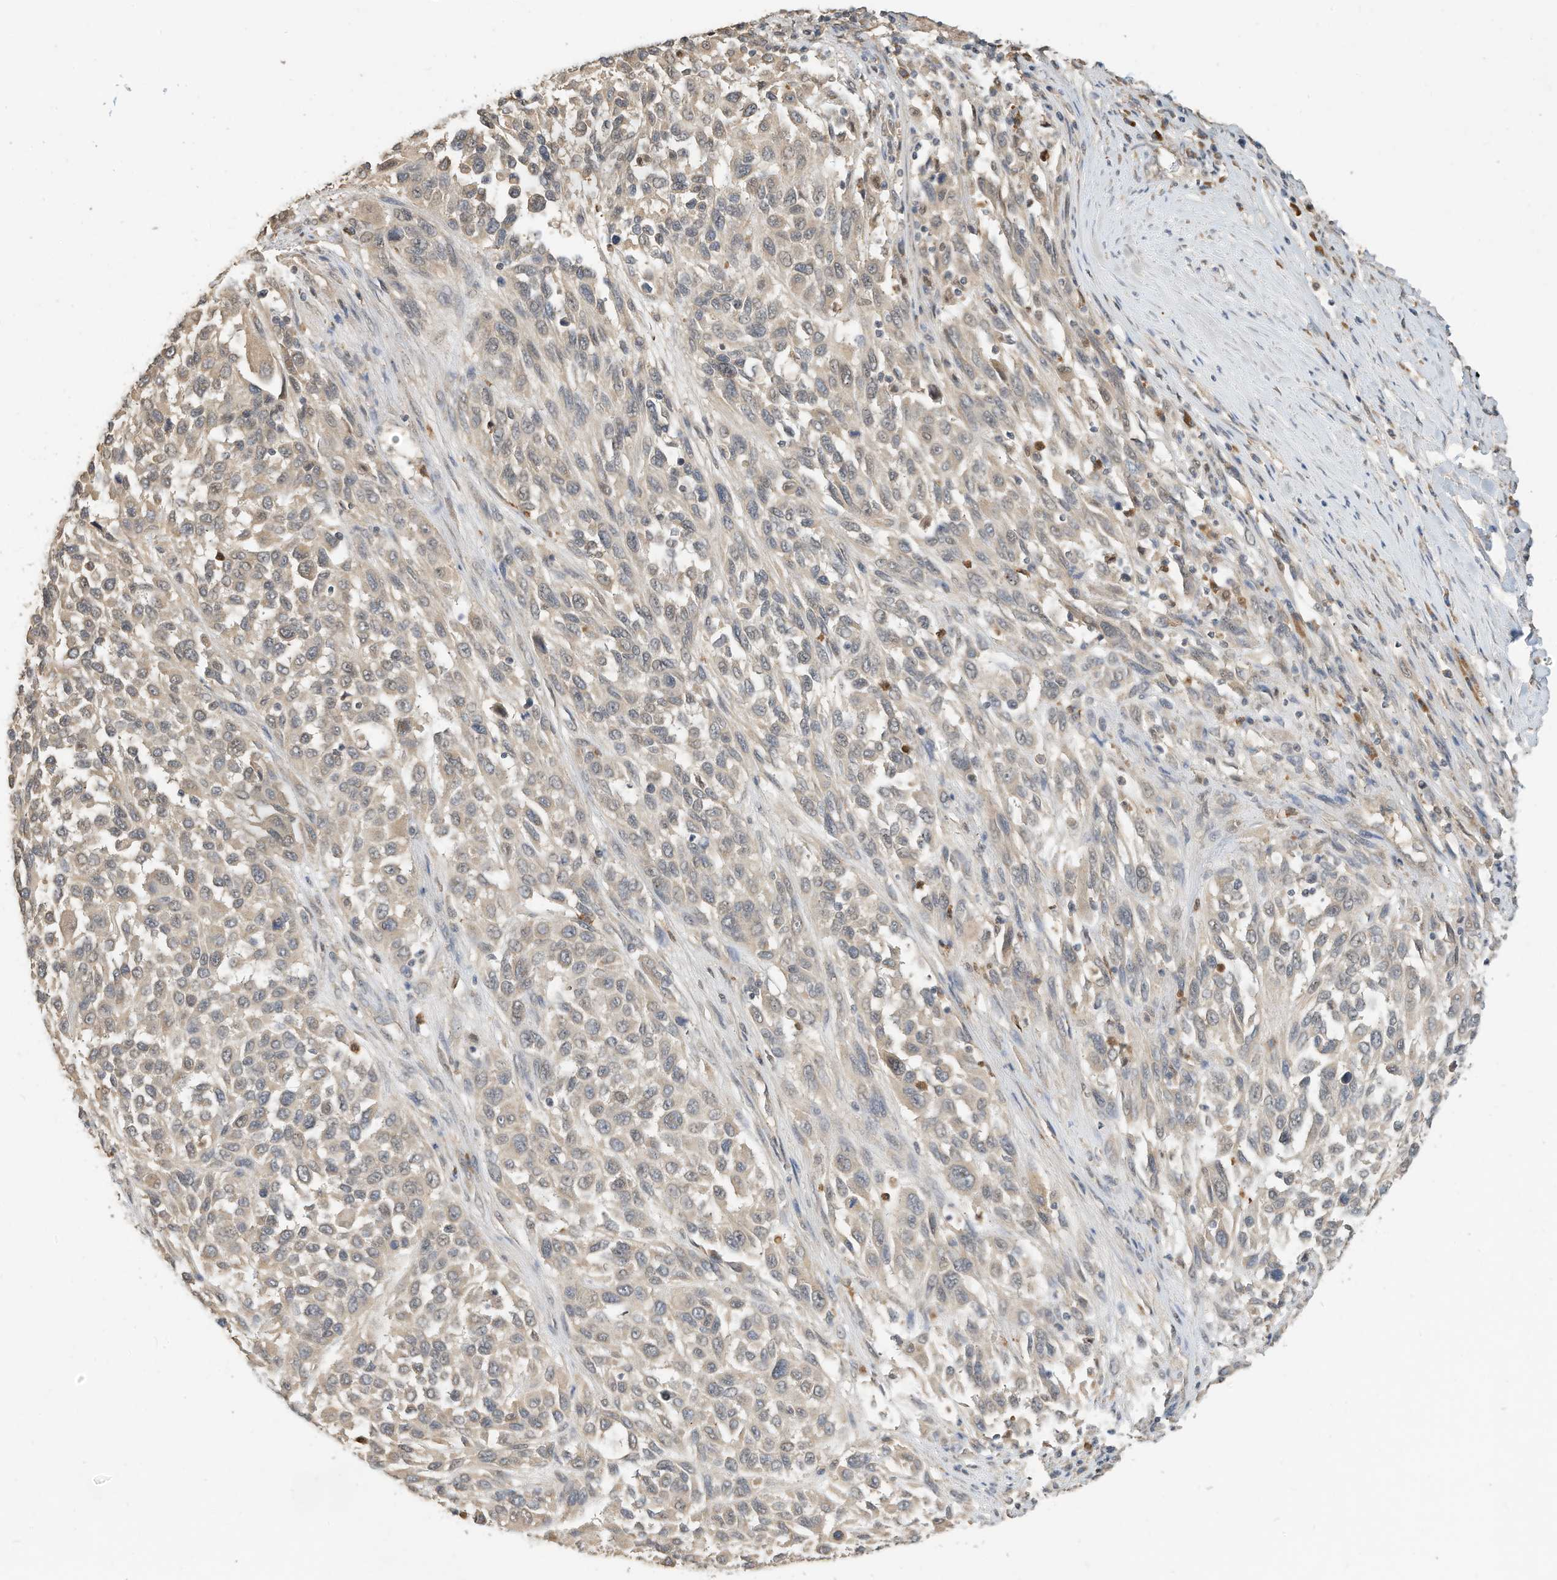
{"staining": {"intensity": "weak", "quantity": "25%-75%", "location": "cytoplasmic/membranous"}, "tissue": "melanoma", "cell_type": "Tumor cells", "image_type": "cancer", "snomed": [{"axis": "morphology", "description": "Malignant melanoma, Metastatic site"}, {"axis": "topography", "description": "Lymph node"}], "caption": "Protein positivity by IHC reveals weak cytoplasmic/membranous expression in approximately 25%-75% of tumor cells in malignant melanoma (metastatic site).", "gene": "OFD1", "patient": {"sex": "male", "age": 61}}